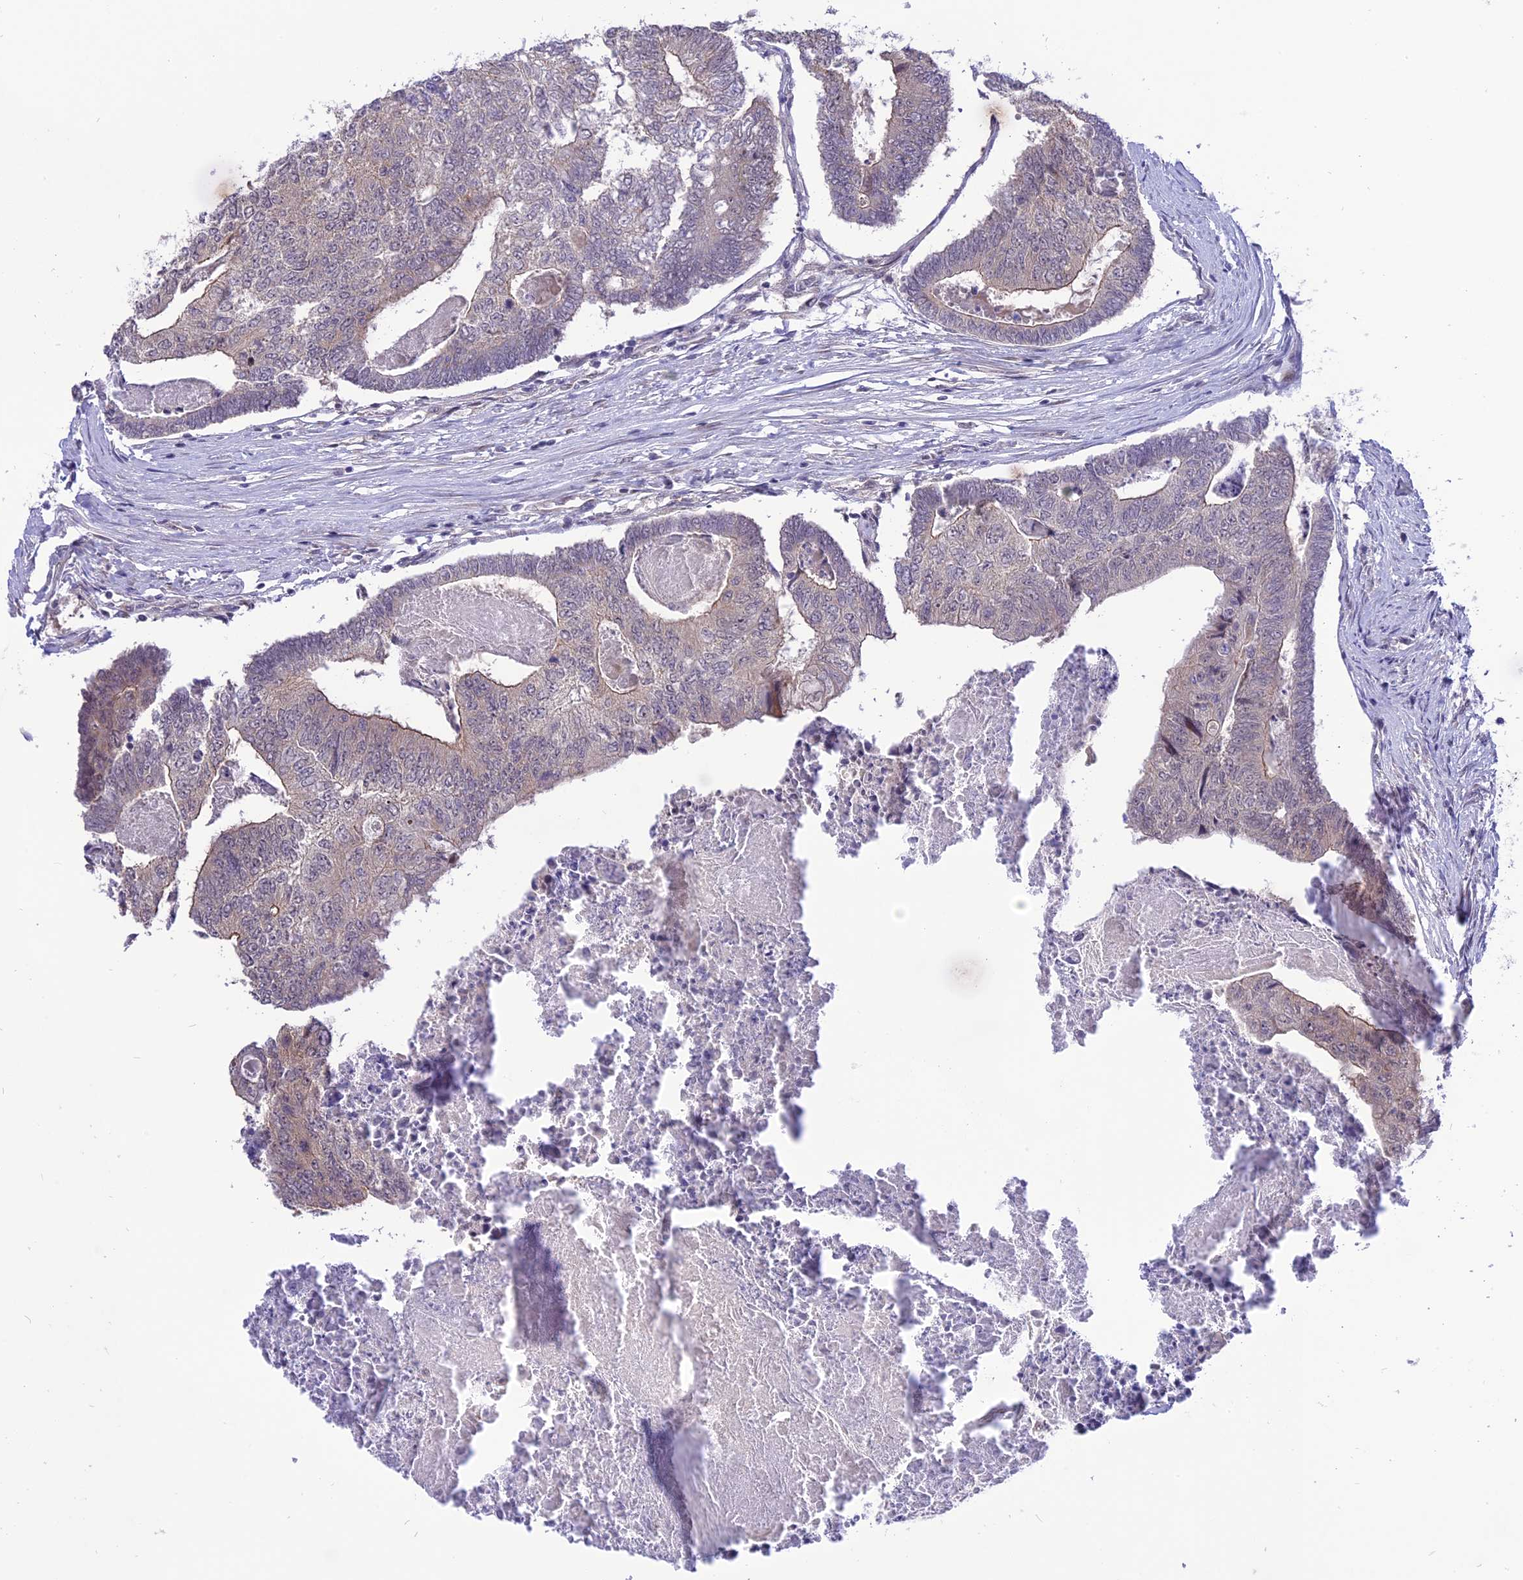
{"staining": {"intensity": "negative", "quantity": "none", "location": "none"}, "tissue": "colorectal cancer", "cell_type": "Tumor cells", "image_type": "cancer", "snomed": [{"axis": "morphology", "description": "Adenocarcinoma, NOS"}, {"axis": "topography", "description": "Colon"}], "caption": "A histopathology image of human adenocarcinoma (colorectal) is negative for staining in tumor cells.", "gene": "ZNF837", "patient": {"sex": "female", "age": 67}}